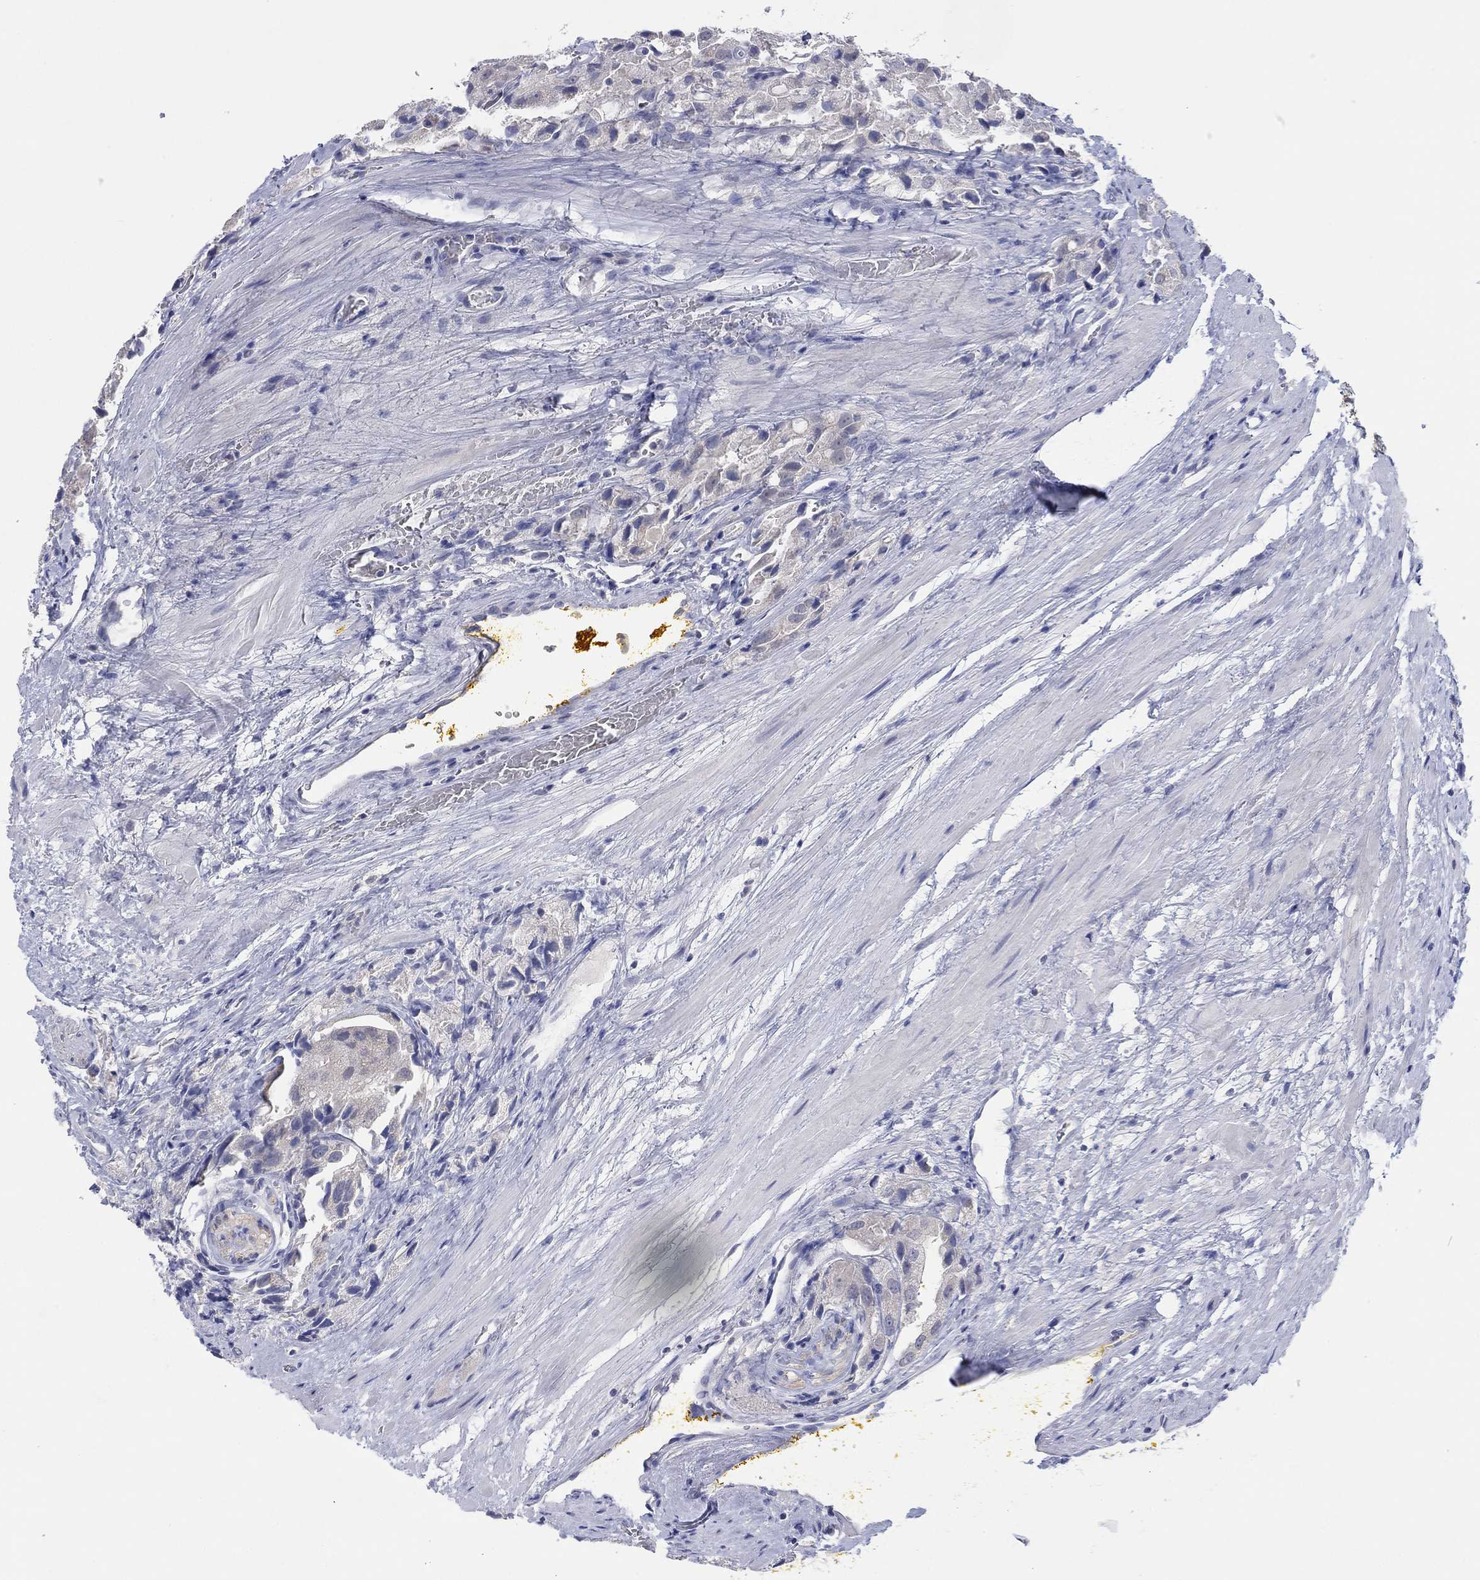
{"staining": {"intensity": "negative", "quantity": "none", "location": "none"}, "tissue": "prostate cancer", "cell_type": "Tumor cells", "image_type": "cancer", "snomed": [{"axis": "morphology", "description": "Adenocarcinoma, NOS"}, {"axis": "topography", "description": "Prostate and seminal vesicle, NOS"}, {"axis": "topography", "description": "Prostate"}], "caption": "High power microscopy micrograph of an IHC photomicrograph of prostate cancer (adenocarcinoma), revealing no significant staining in tumor cells.", "gene": "FER1L6", "patient": {"sex": "male", "age": 67}}